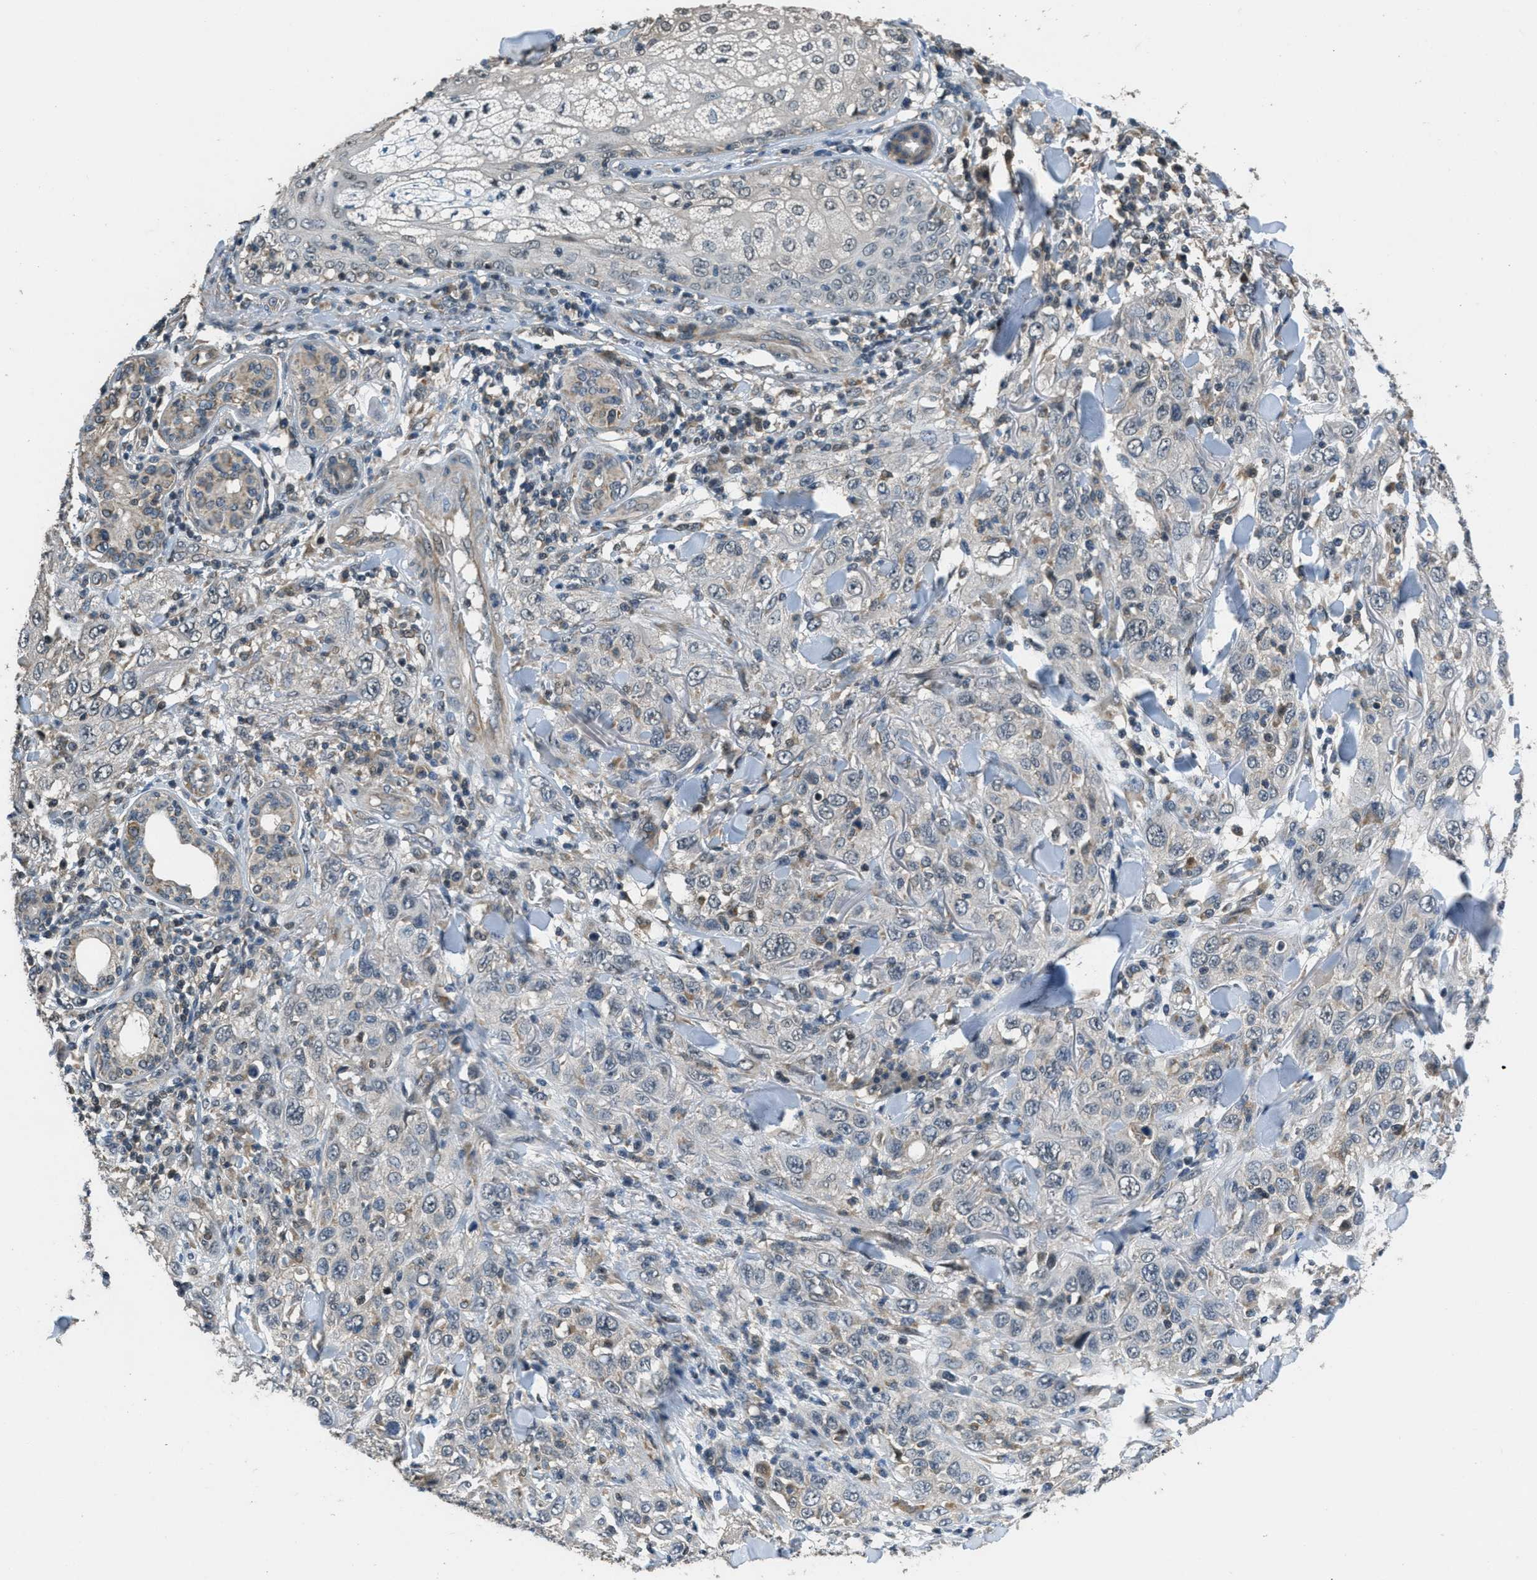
{"staining": {"intensity": "negative", "quantity": "none", "location": "none"}, "tissue": "skin cancer", "cell_type": "Tumor cells", "image_type": "cancer", "snomed": [{"axis": "morphology", "description": "Squamous cell carcinoma, NOS"}, {"axis": "topography", "description": "Skin"}], "caption": "Immunohistochemistry of human skin cancer reveals no staining in tumor cells. Brightfield microscopy of immunohistochemistry stained with DAB (brown) and hematoxylin (blue), captured at high magnification.", "gene": "NAT1", "patient": {"sex": "female", "age": 88}}